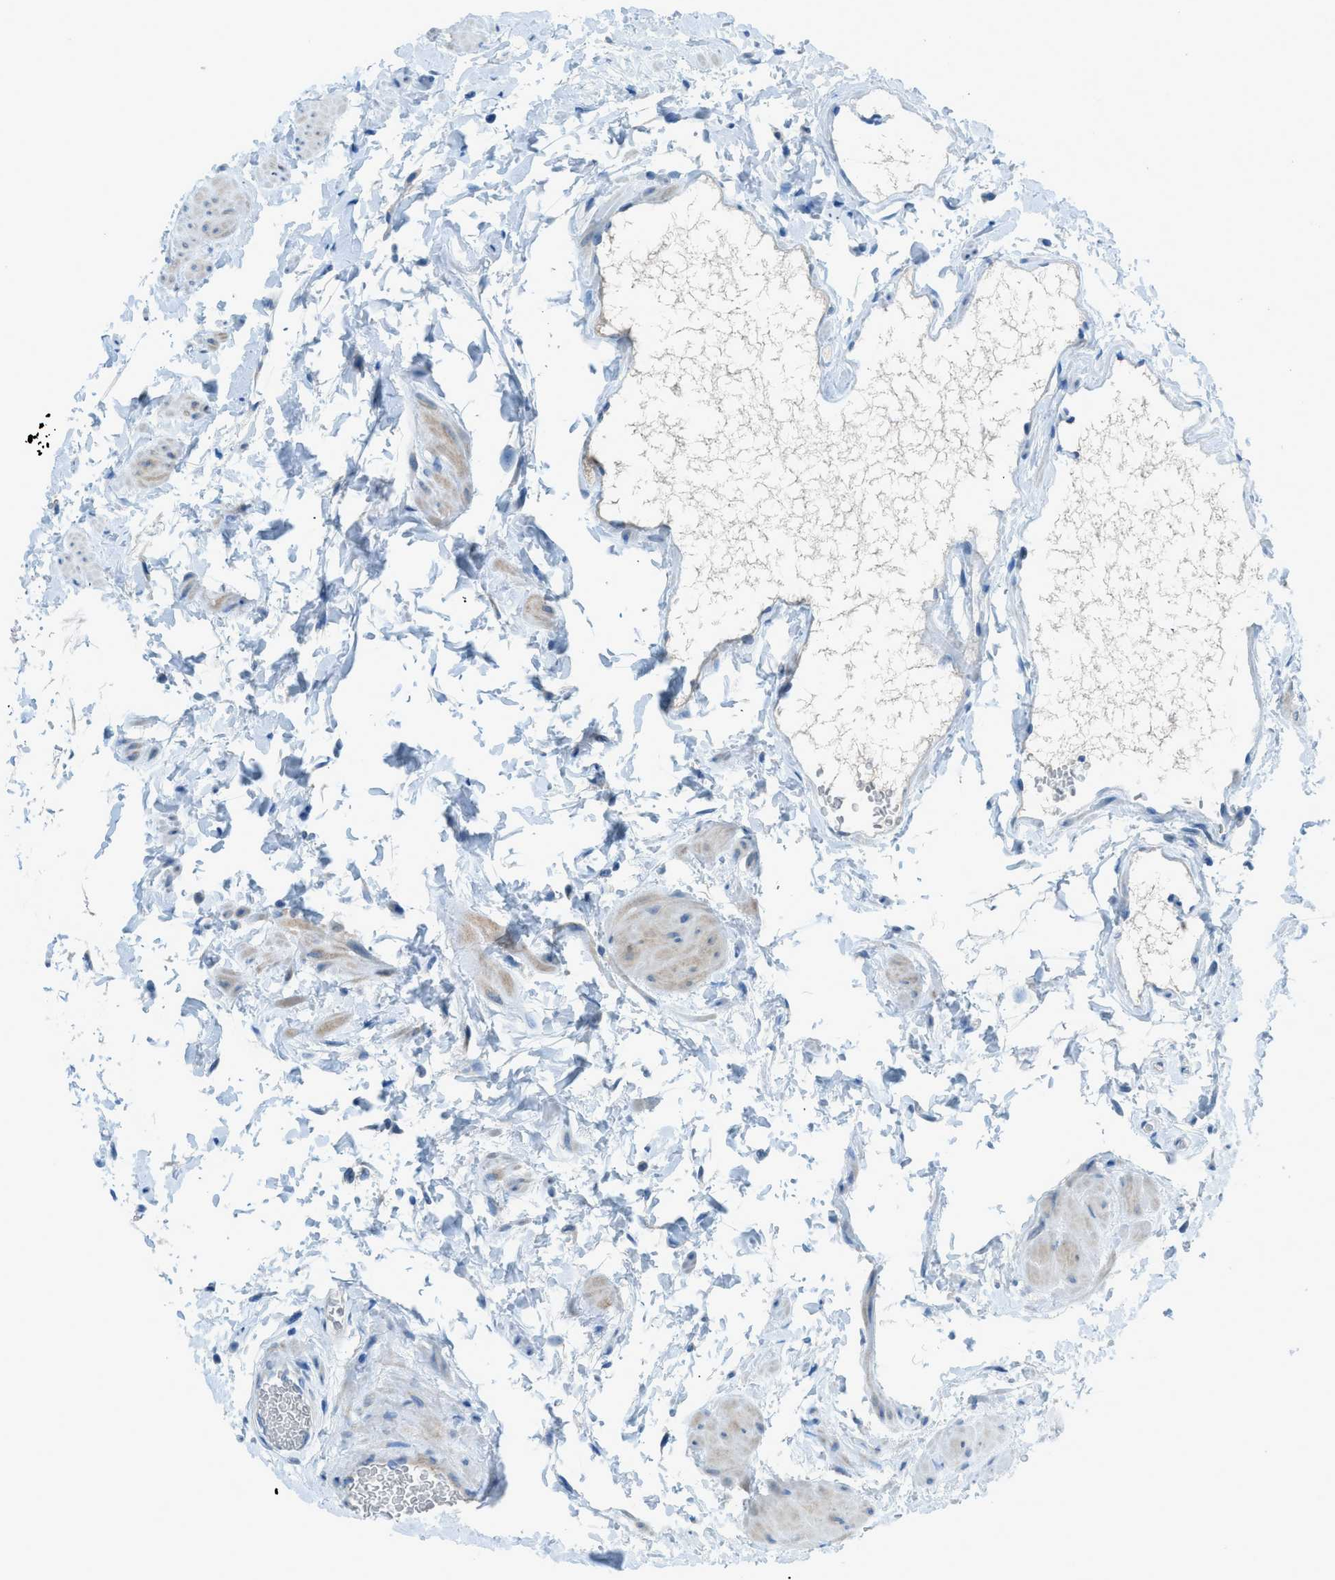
{"staining": {"intensity": "negative", "quantity": "none", "location": "none"}, "tissue": "epididymis", "cell_type": "Glandular cells", "image_type": "normal", "snomed": [{"axis": "morphology", "description": "Normal tissue, NOS"}, {"axis": "topography", "description": "Epididymis"}], "caption": "Immunohistochemistry (IHC) histopathology image of normal epididymis: epididymis stained with DAB exhibits no significant protein staining in glandular cells. The staining was performed using DAB (3,3'-diaminobenzidine) to visualize the protein expression in brown, while the nuclei were stained in blue with hematoxylin (Magnification: 20x).", "gene": "ACAN", "patient": {"sex": "male", "age": 36}}